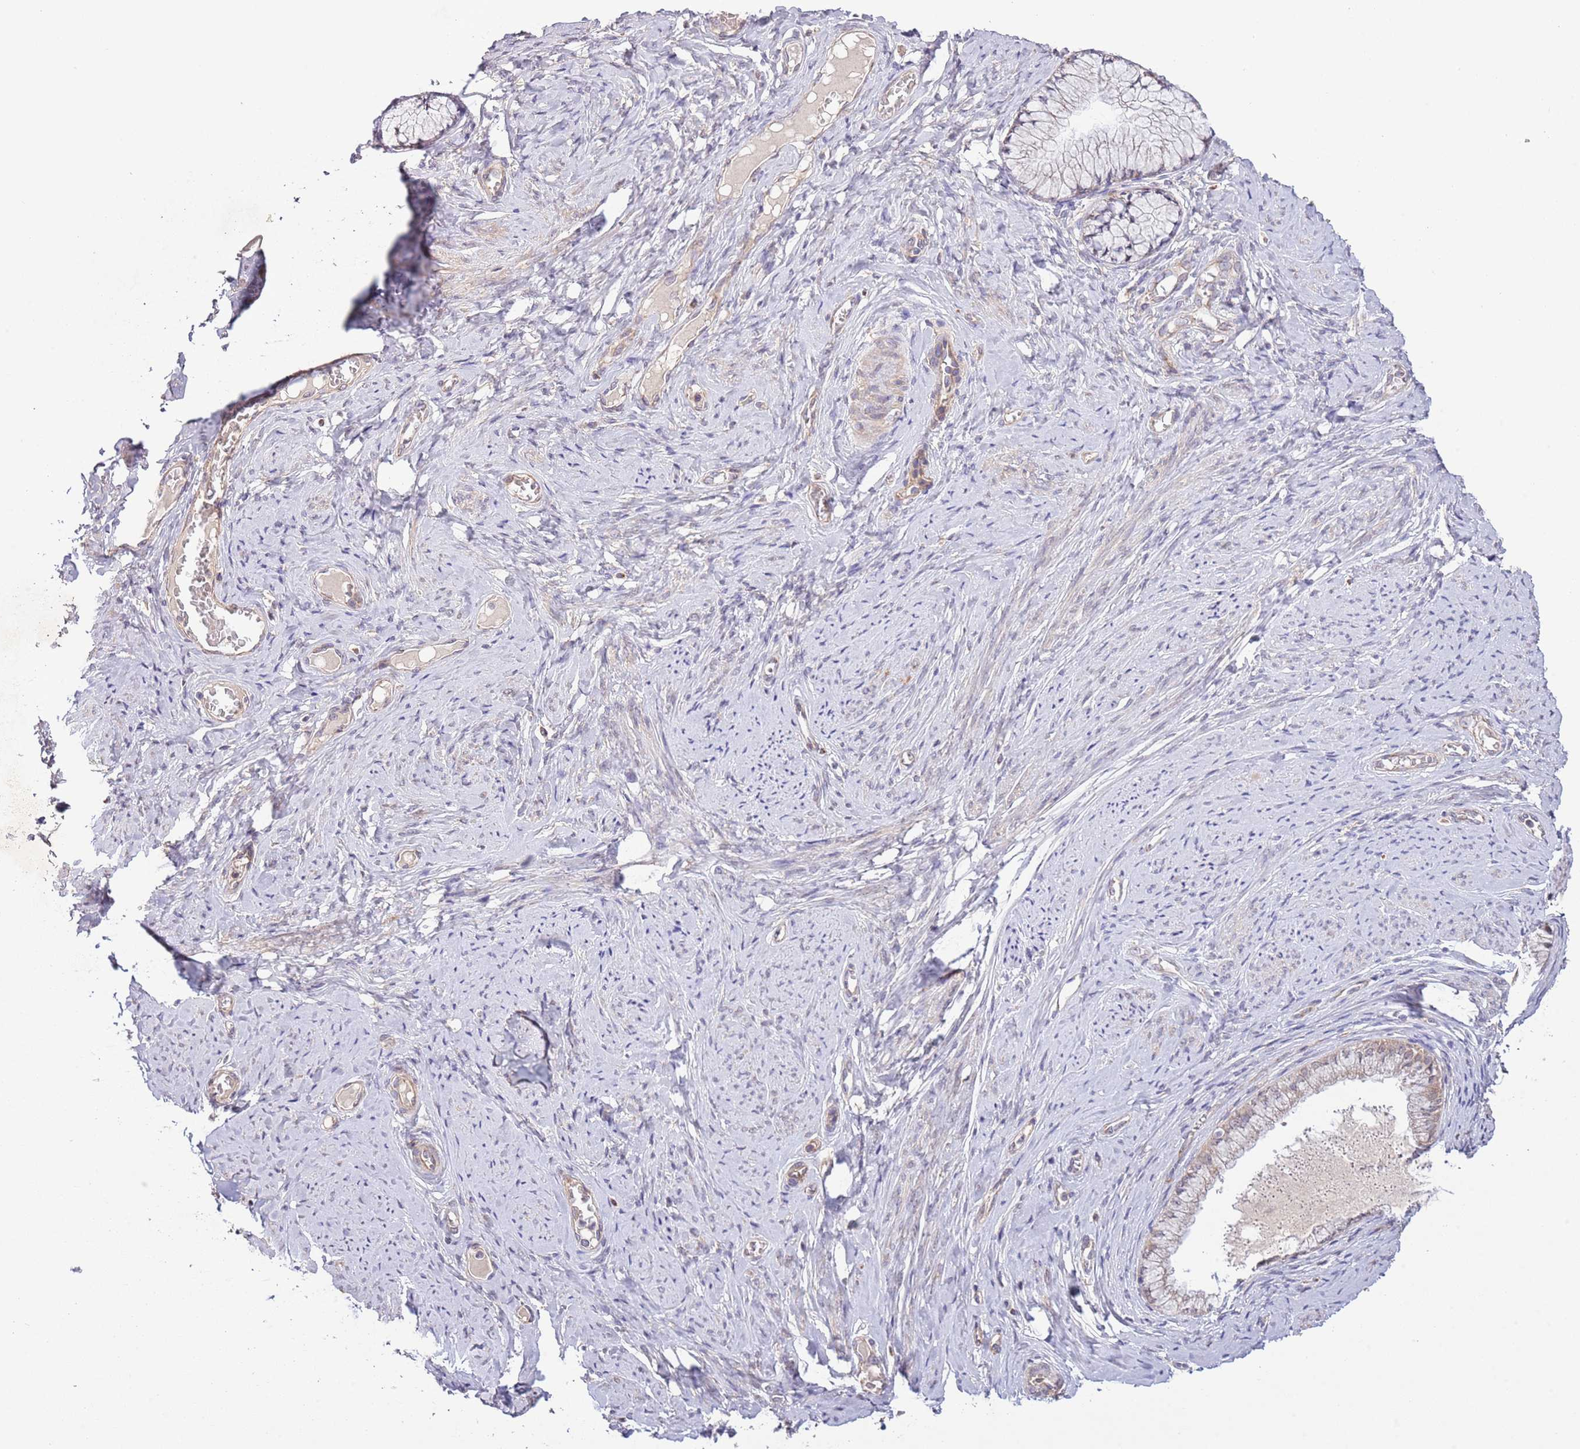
{"staining": {"intensity": "weak", "quantity": "<25%", "location": "cytoplasmic/membranous"}, "tissue": "cervix", "cell_type": "Glandular cells", "image_type": "normal", "snomed": [{"axis": "morphology", "description": "Normal tissue, NOS"}, {"axis": "topography", "description": "Cervix"}], "caption": "The photomicrograph exhibits no significant positivity in glandular cells of cervix.", "gene": "IVD", "patient": {"sex": "female", "age": 42}}